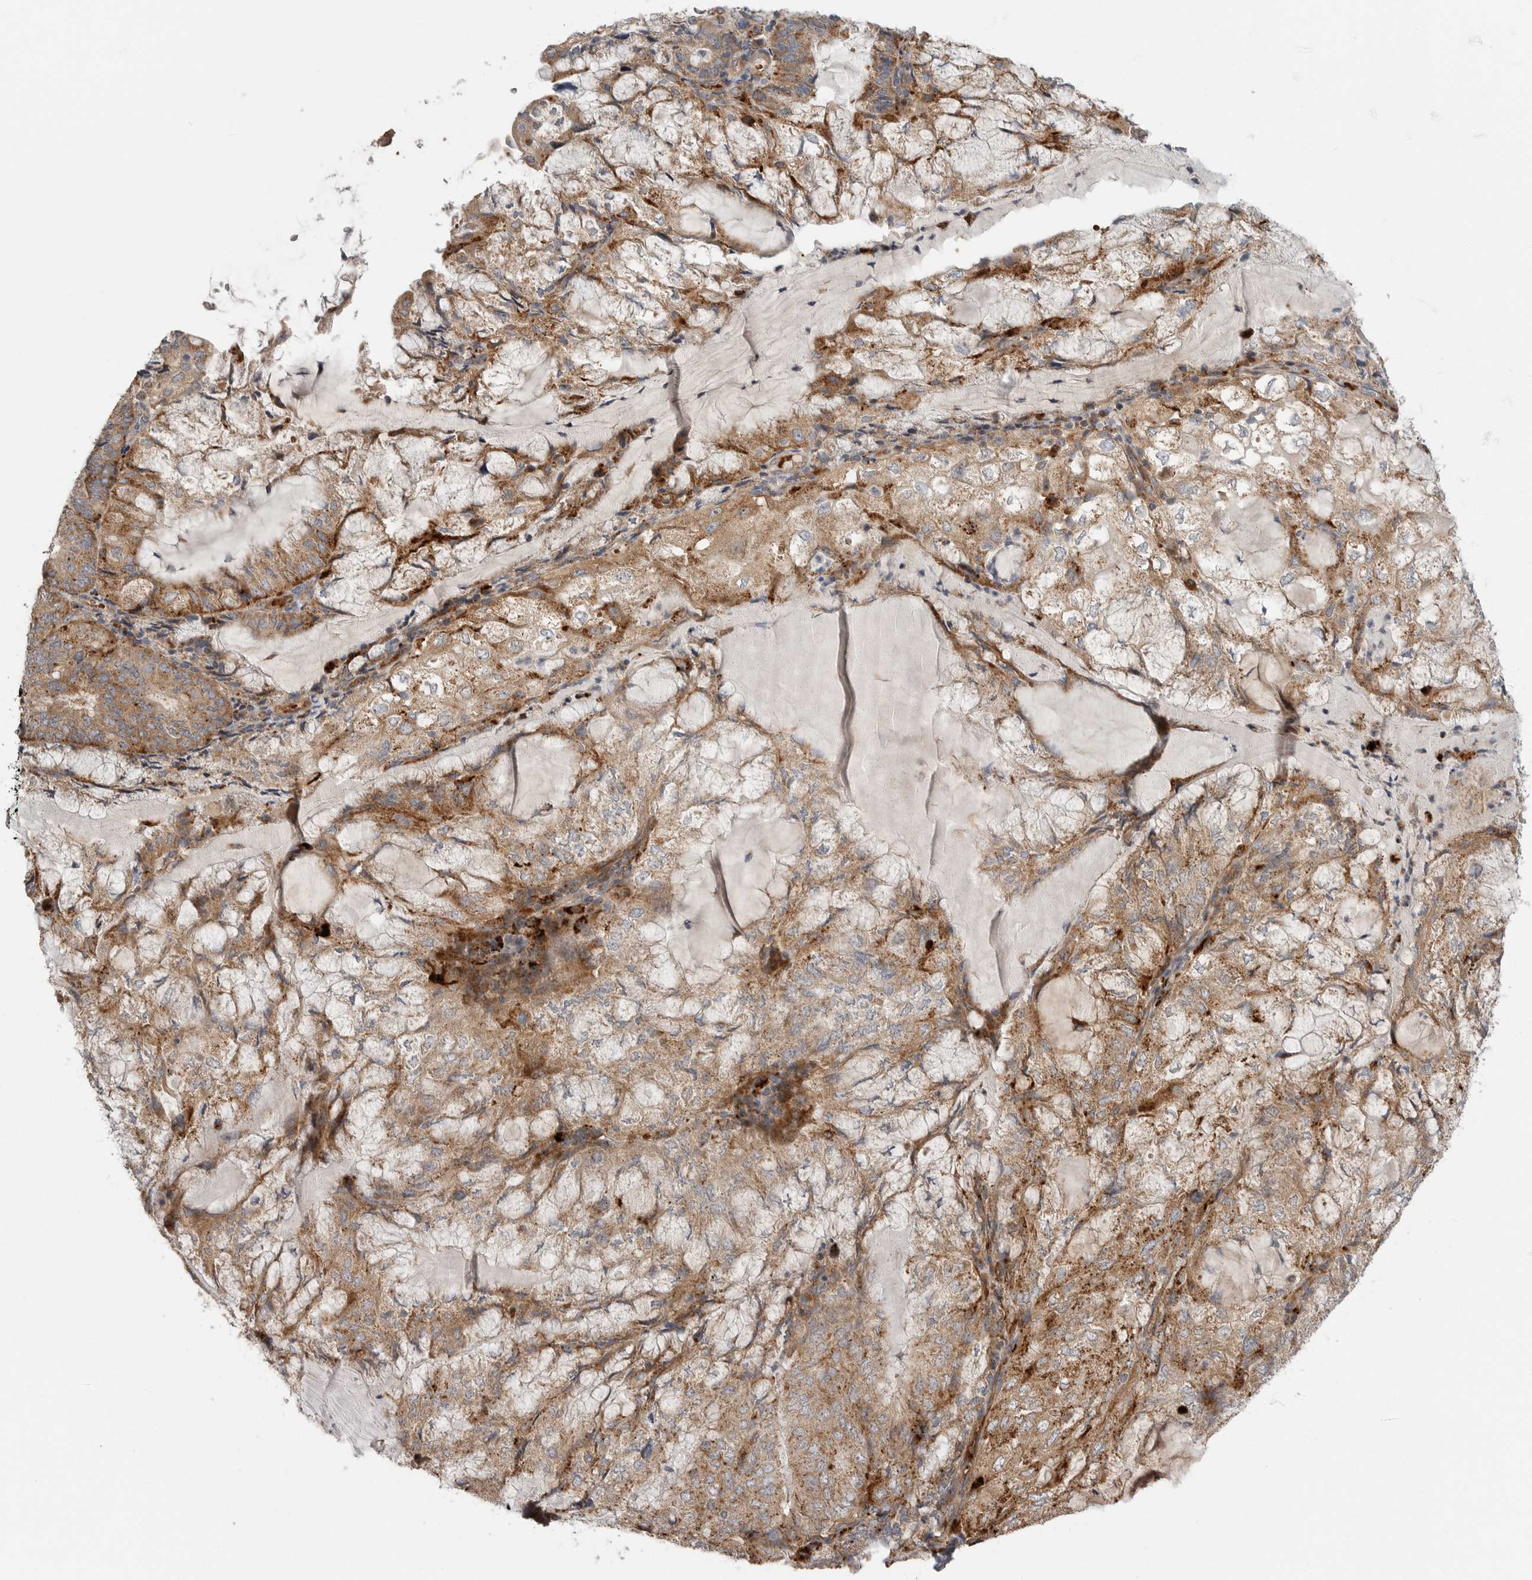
{"staining": {"intensity": "moderate", "quantity": ">75%", "location": "cytoplasmic/membranous"}, "tissue": "endometrial cancer", "cell_type": "Tumor cells", "image_type": "cancer", "snomed": [{"axis": "morphology", "description": "Adenocarcinoma, NOS"}, {"axis": "topography", "description": "Endometrium"}], "caption": "A brown stain labels moderate cytoplasmic/membranous expression of a protein in human endometrial adenocarcinoma tumor cells.", "gene": "GALNS", "patient": {"sex": "female", "age": 81}}